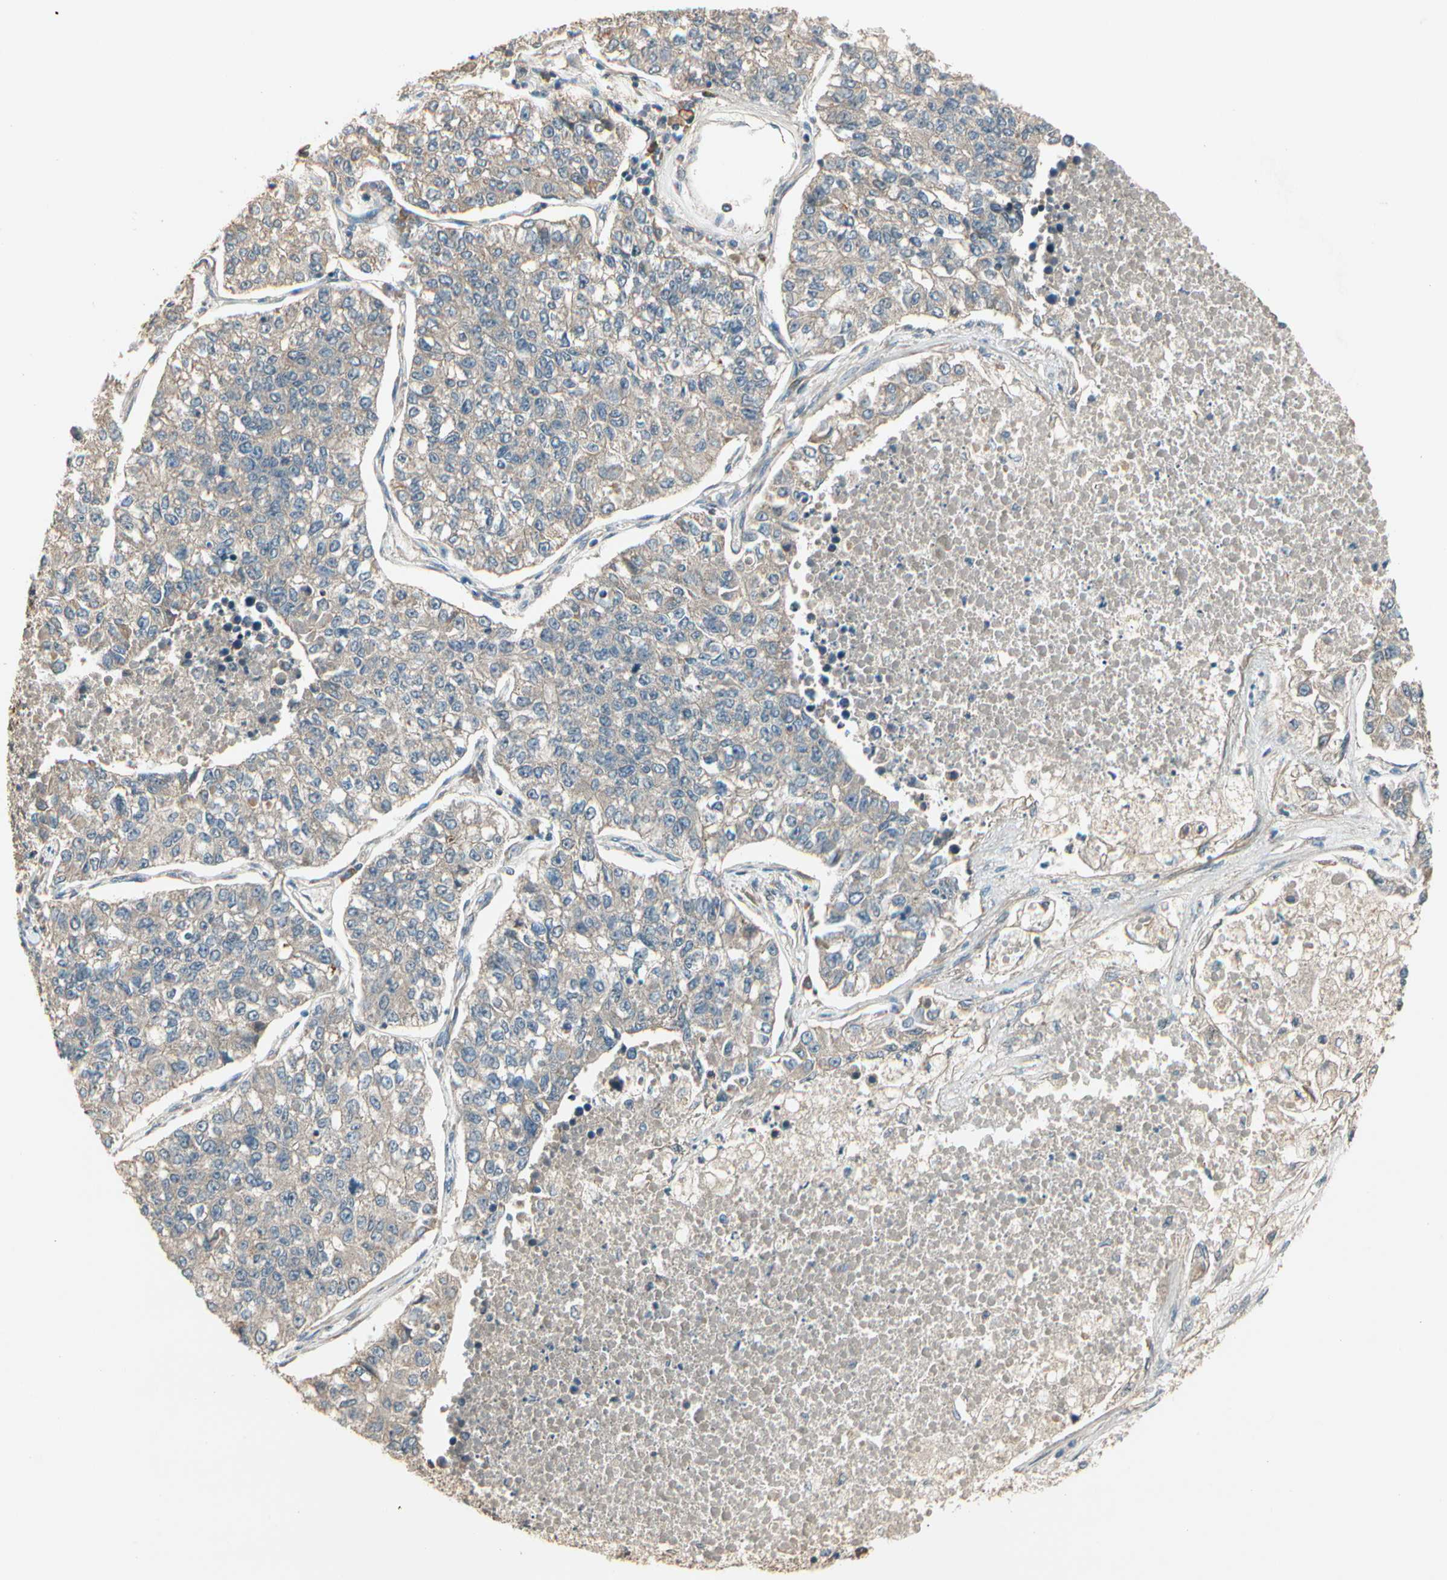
{"staining": {"intensity": "weak", "quantity": ">75%", "location": "cytoplasmic/membranous"}, "tissue": "lung cancer", "cell_type": "Tumor cells", "image_type": "cancer", "snomed": [{"axis": "morphology", "description": "Adenocarcinoma, NOS"}, {"axis": "topography", "description": "Lung"}], "caption": "Lung adenocarcinoma tissue shows weak cytoplasmic/membranous positivity in about >75% of tumor cells, visualized by immunohistochemistry. The staining was performed using DAB to visualize the protein expression in brown, while the nuclei were stained in blue with hematoxylin (Magnification: 20x).", "gene": "ACVR1", "patient": {"sex": "male", "age": 49}}